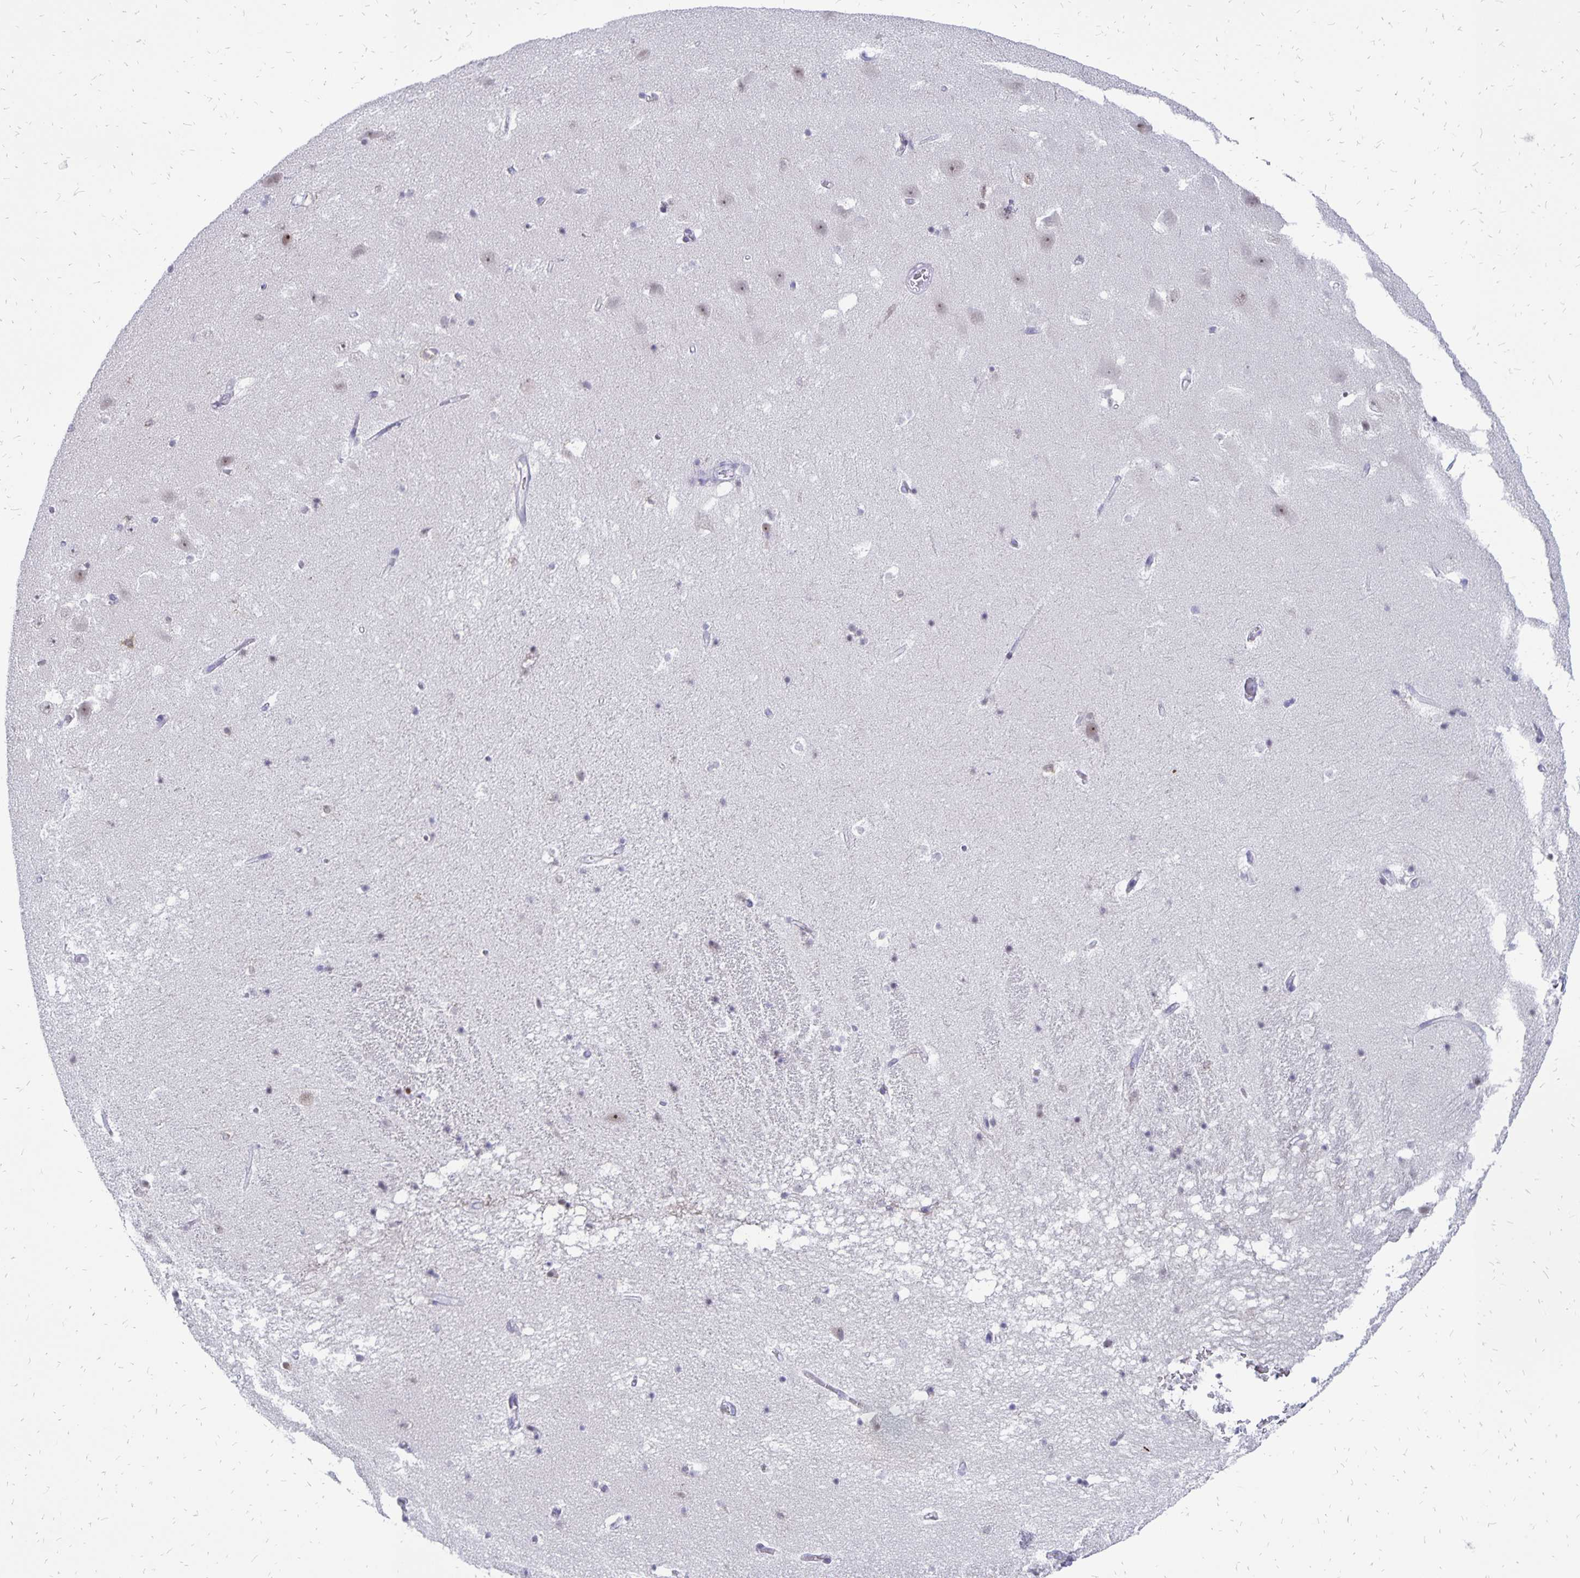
{"staining": {"intensity": "negative", "quantity": "none", "location": "none"}, "tissue": "hippocampus", "cell_type": "Glial cells", "image_type": "normal", "snomed": [{"axis": "morphology", "description": "Normal tissue, NOS"}, {"axis": "topography", "description": "Hippocampus"}], "caption": "Immunohistochemistry (IHC) of benign human hippocampus displays no staining in glial cells.", "gene": "DCK", "patient": {"sex": "male", "age": 58}}